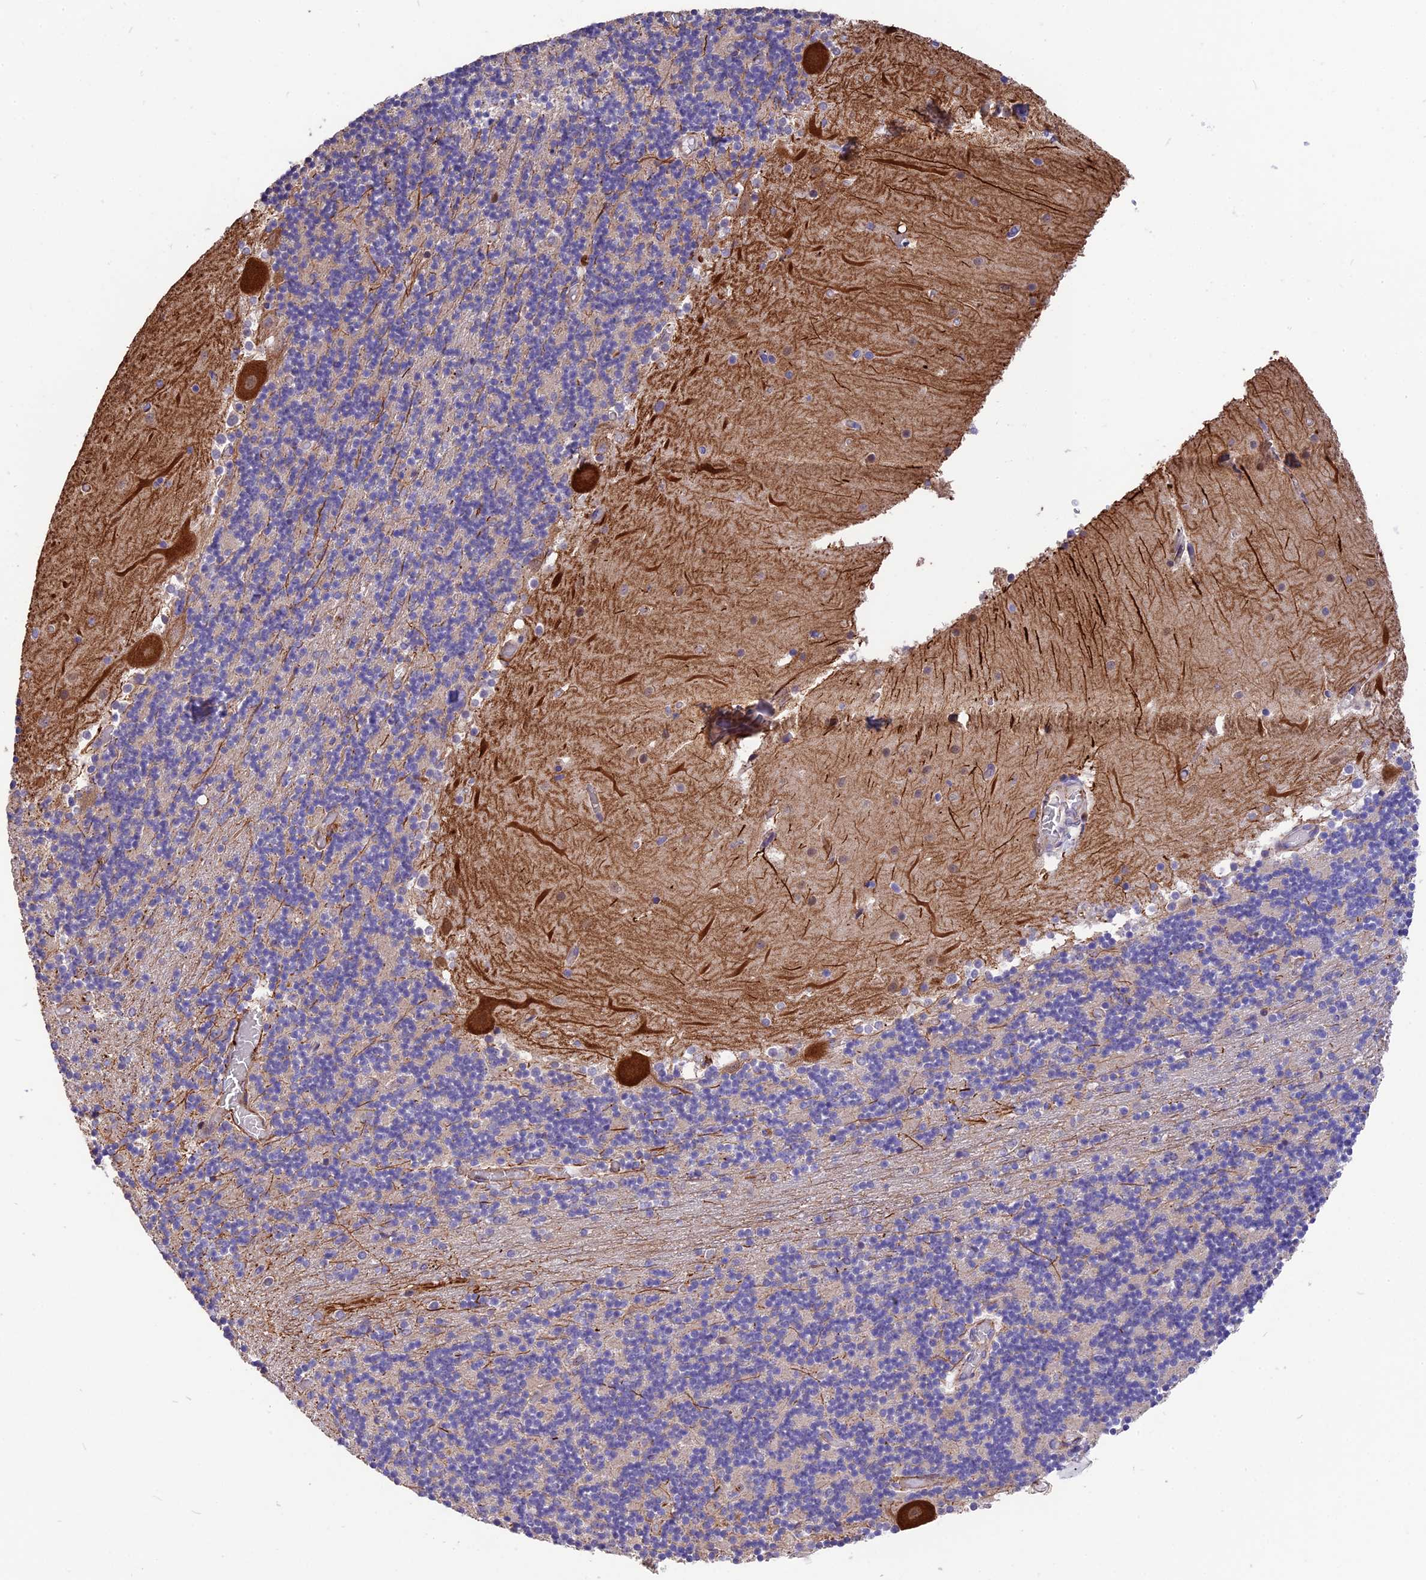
{"staining": {"intensity": "negative", "quantity": "none", "location": "none"}, "tissue": "cerebellum", "cell_type": "Cells in granular layer", "image_type": "normal", "snomed": [{"axis": "morphology", "description": "Normal tissue, NOS"}, {"axis": "topography", "description": "Cerebellum"}], "caption": "High power microscopy photomicrograph of an IHC histopathology image of benign cerebellum, revealing no significant staining in cells in granular layer. (DAB IHC visualized using brightfield microscopy, high magnification).", "gene": "MFSD2A", "patient": {"sex": "female", "age": 28}}